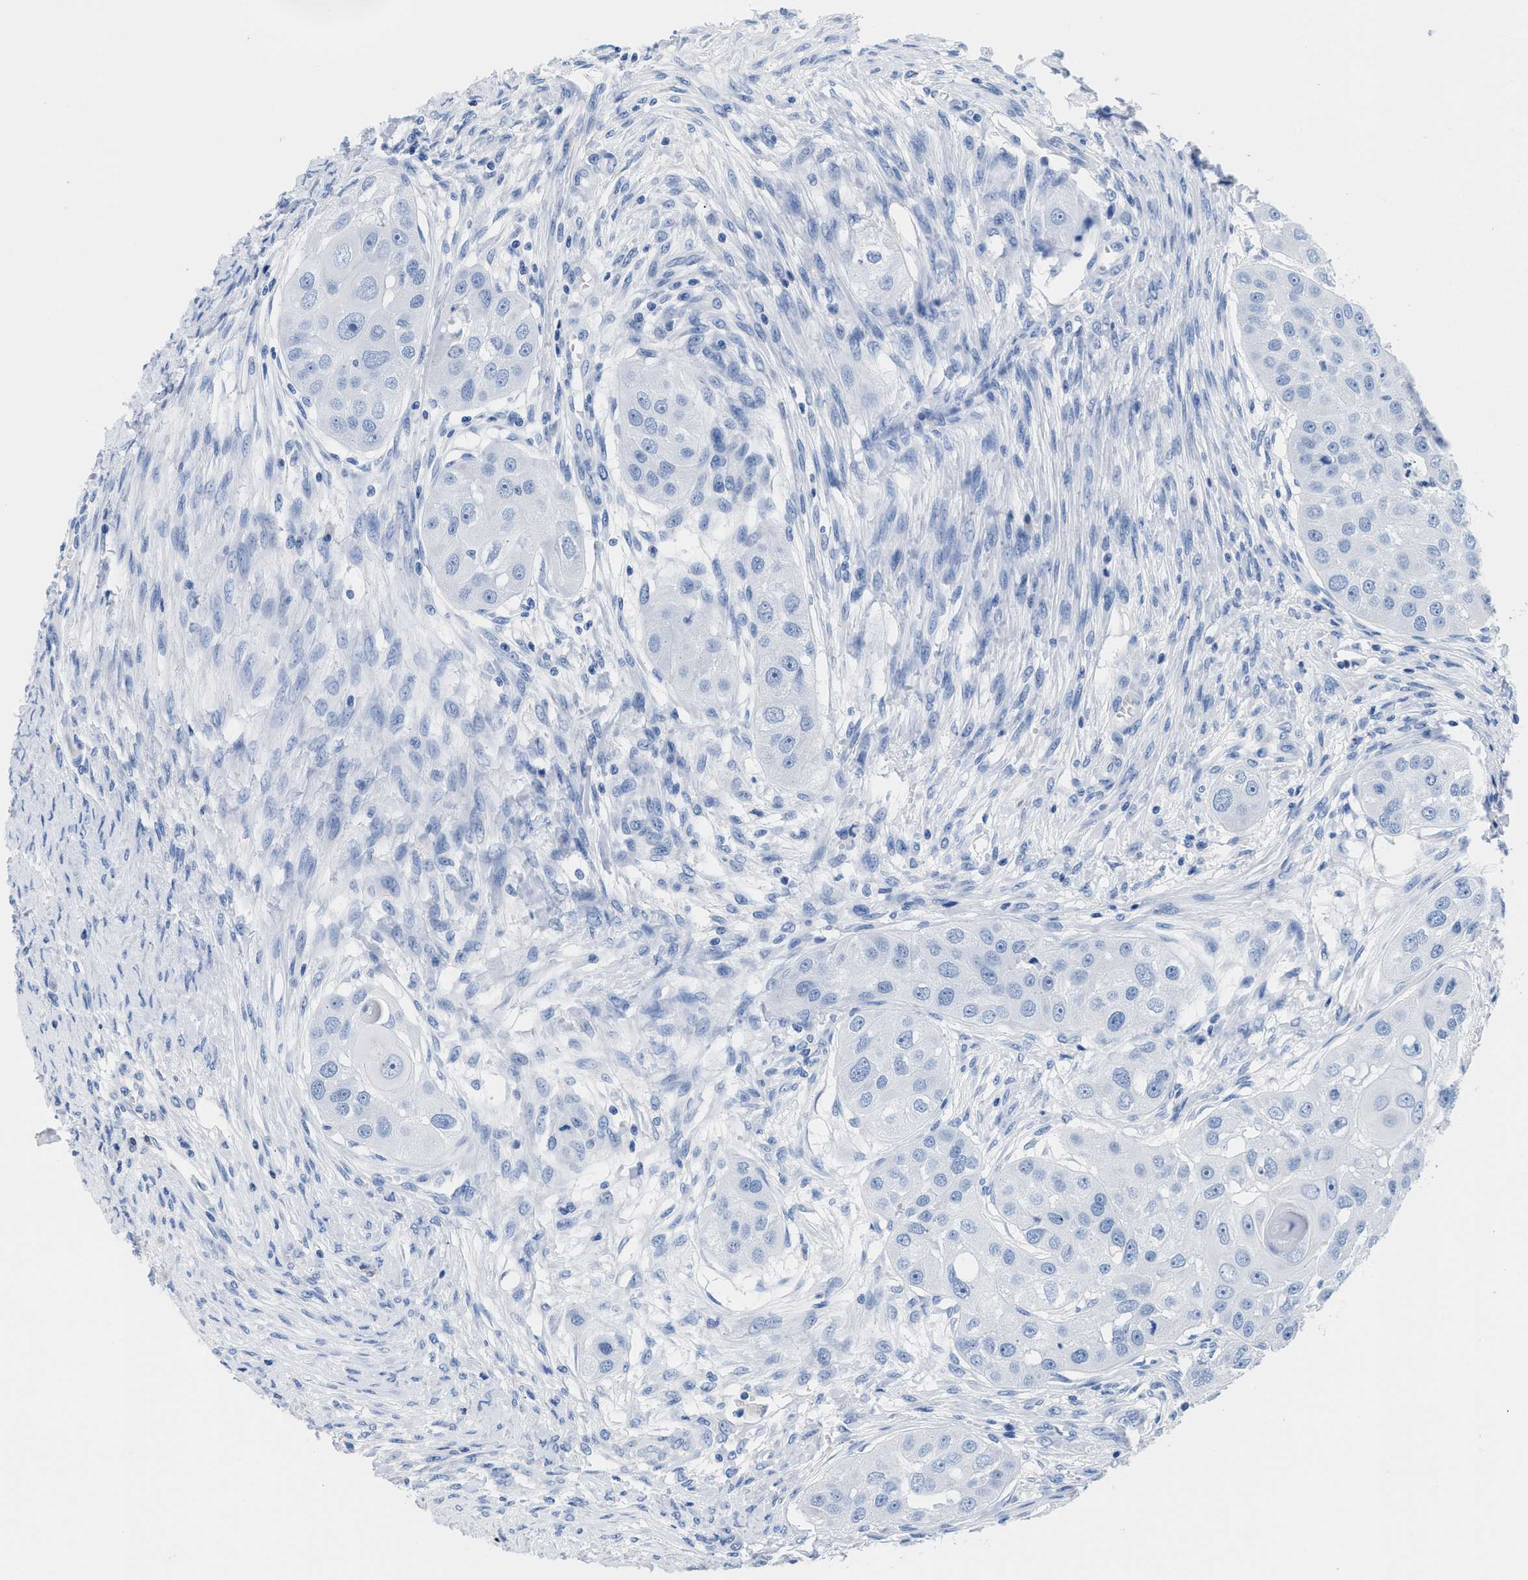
{"staining": {"intensity": "negative", "quantity": "none", "location": "none"}, "tissue": "head and neck cancer", "cell_type": "Tumor cells", "image_type": "cancer", "snomed": [{"axis": "morphology", "description": "Normal tissue, NOS"}, {"axis": "morphology", "description": "Squamous cell carcinoma, NOS"}, {"axis": "topography", "description": "Skeletal muscle"}, {"axis": "topography", "description": "Head-Neck"}], "caption": "Squamous cell carcinoma (head and neck) stained for a protein using immunohistochemistry (IHC) reveals no expression tumor cells.", "gene": "SLFN13", "patient": {"sex": "male", "age": 51}}